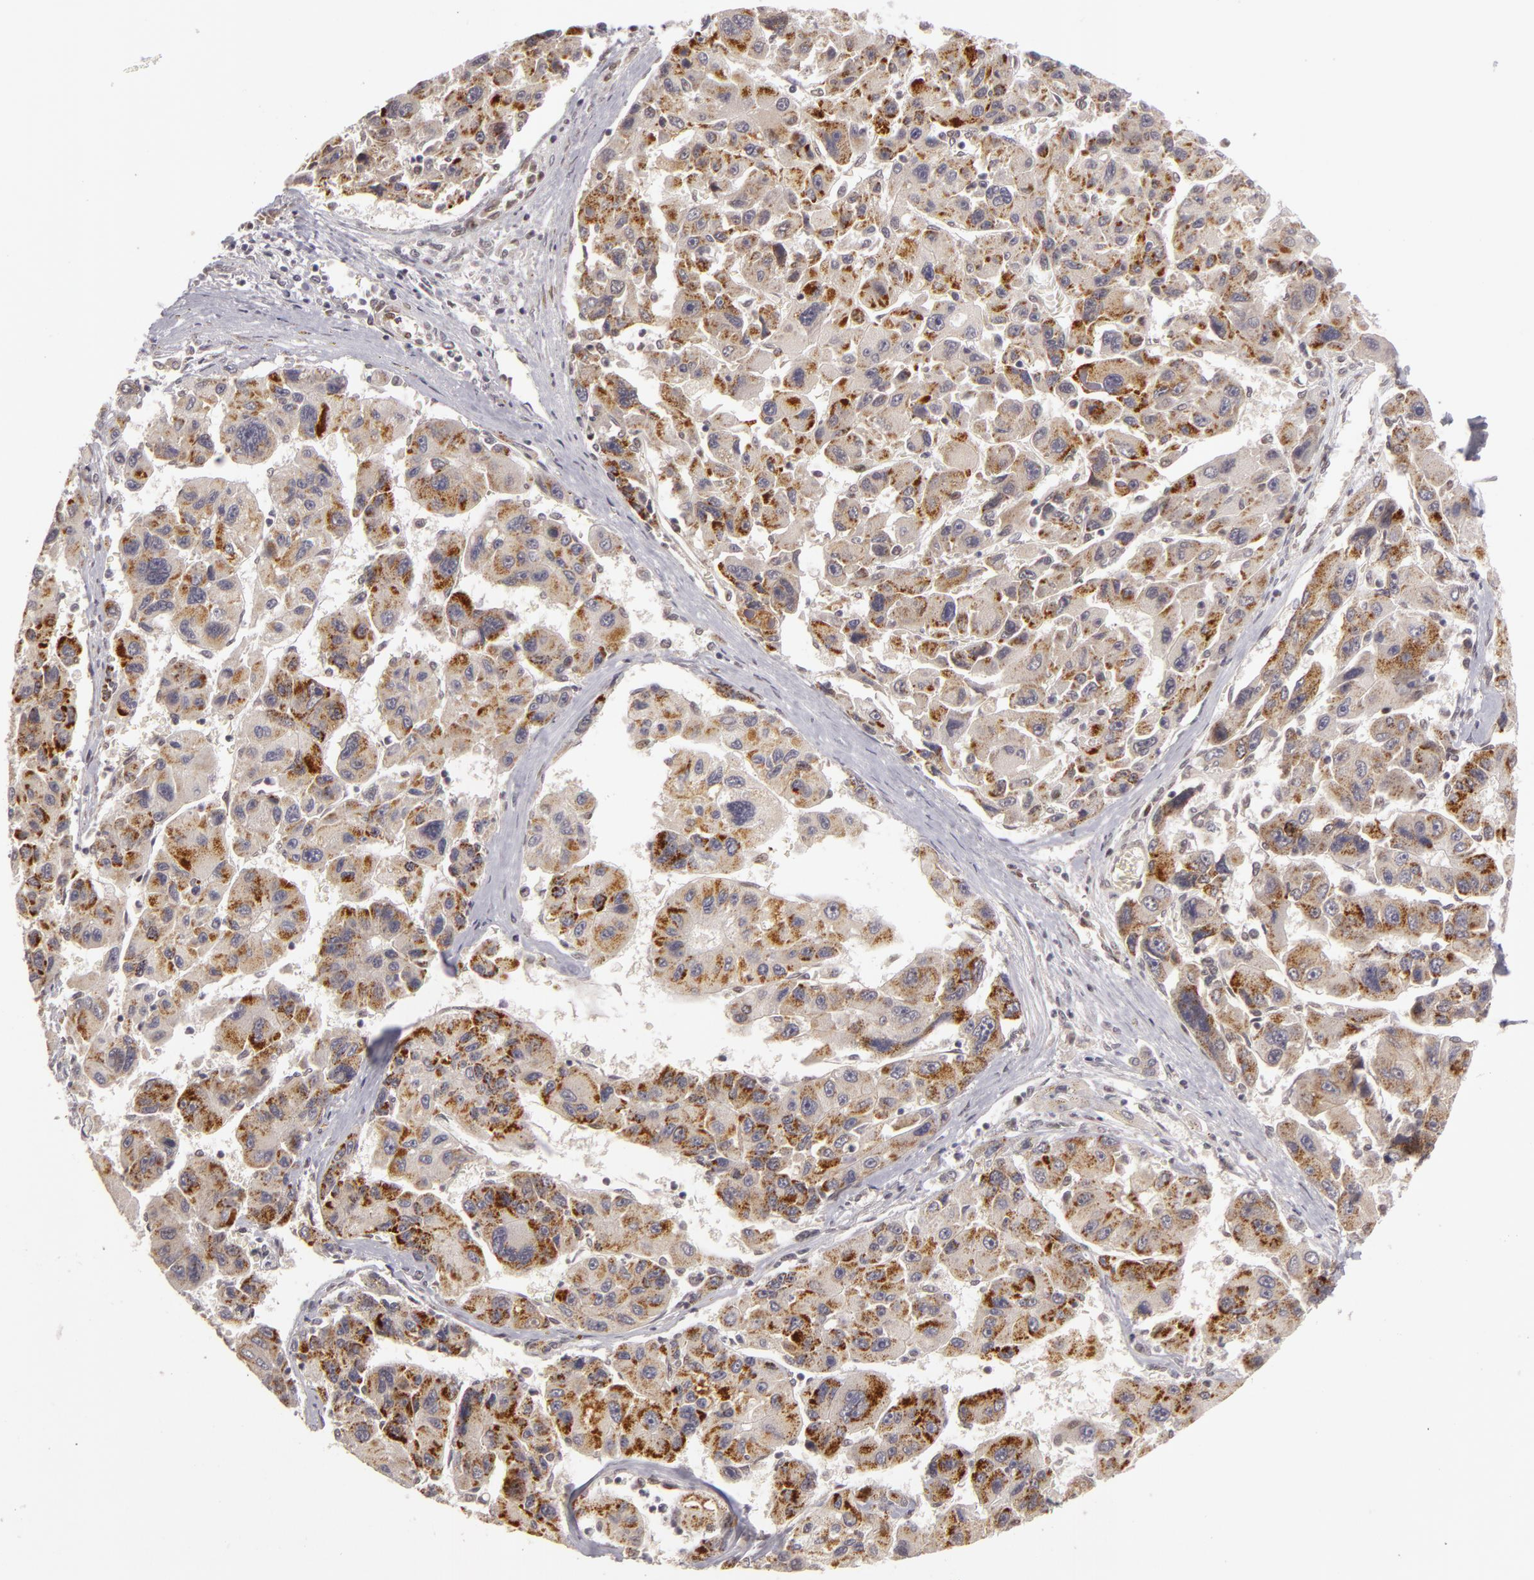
{"staining": {"intensity": "moderate", "quantity": "25%-75%", "location": "cytoplasmic/membranous"}, "tissue": "liver cancer", "cell_type": "Tumor cells", "image_type": "cancer", "snomed": [{"axis": "morphology", "description": "Carcinoma, Hepatocellular, NOS"}, {"axis": "topography", "description": "Liver"}], "caption": "About 25%-75% of tumor cells in liver hepatocellular carcinoma demonstrate moderate cytoplasmic/membranous protein positivity as visualized by brown immunohistochemical staining.", "gene": "ZNF133", "patient": {"sex": "male", "age": 64}}